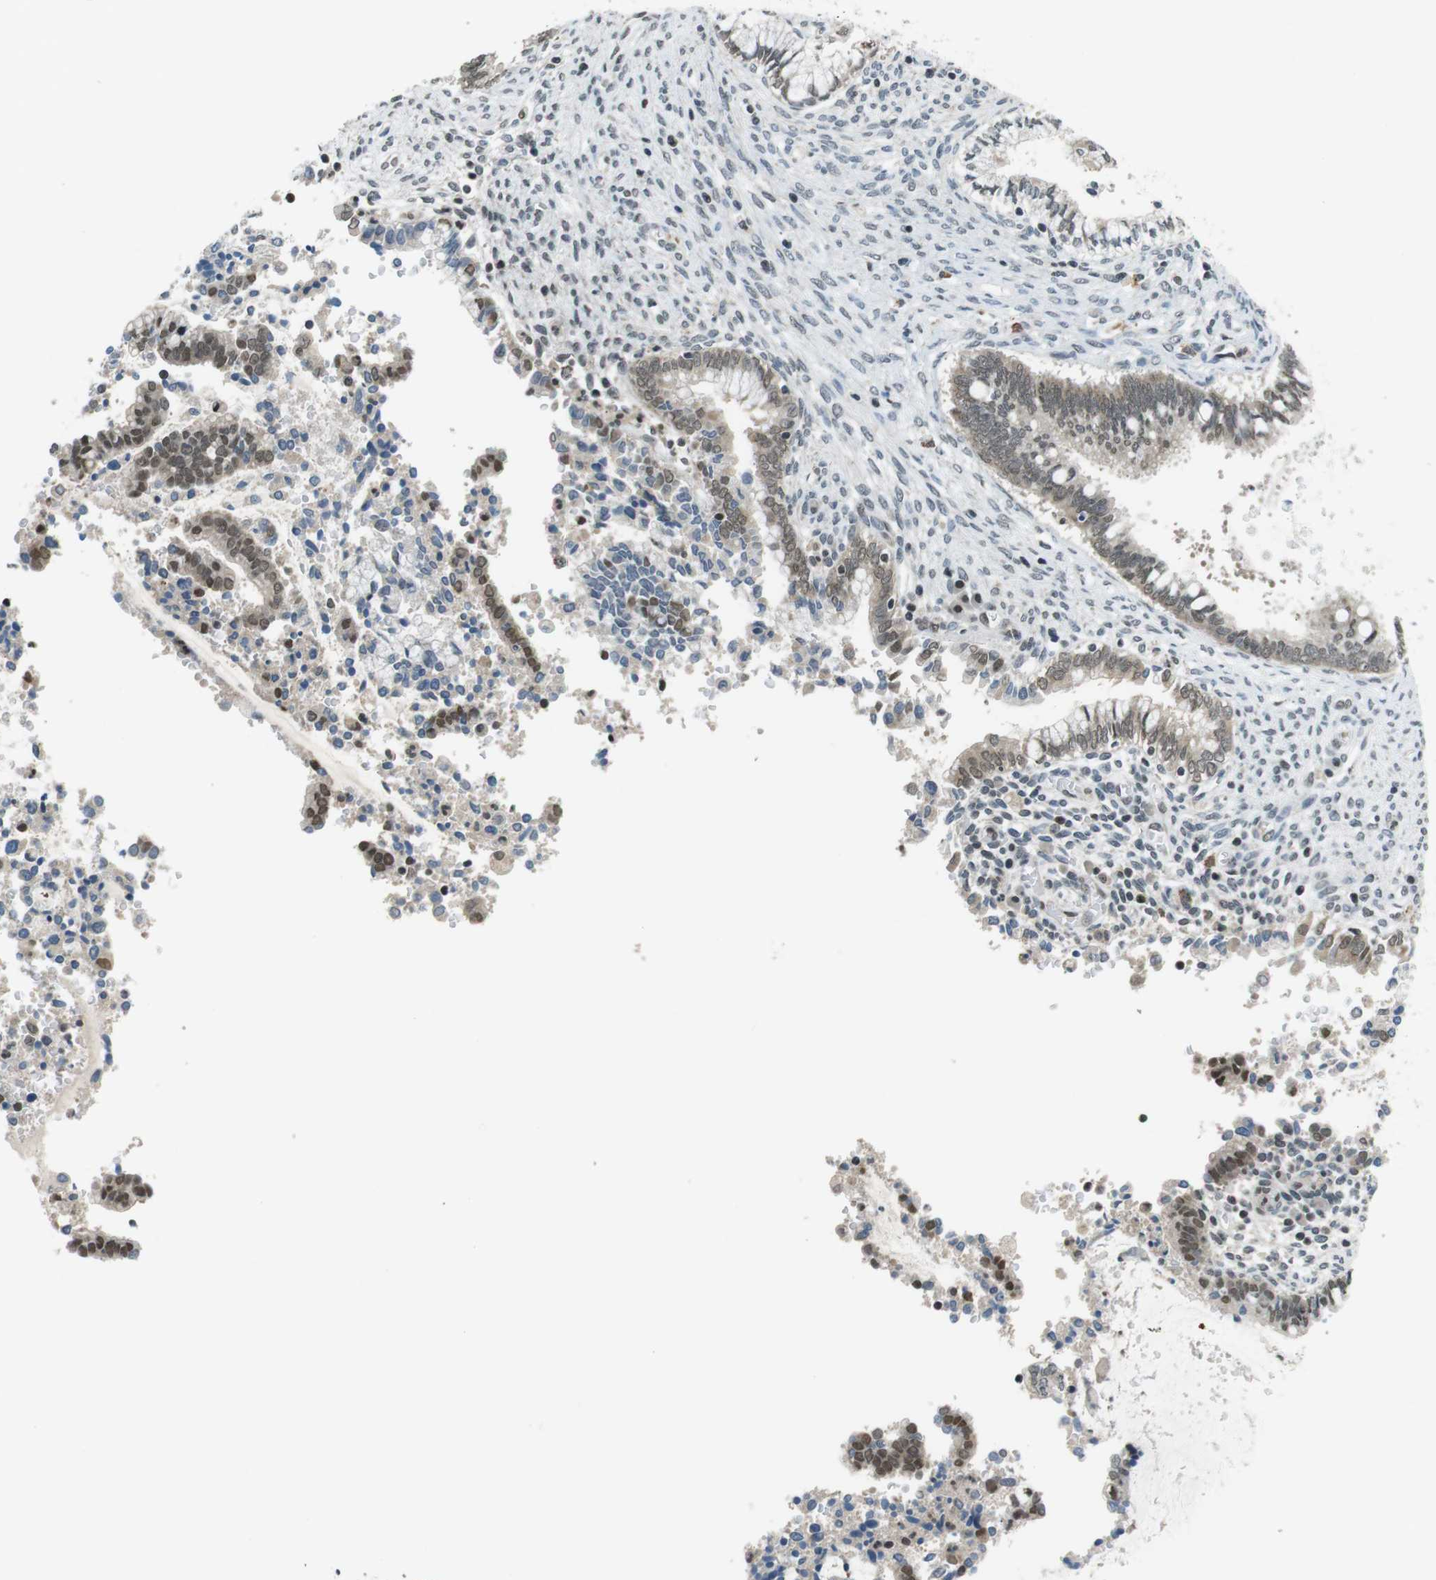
{"staining": {"intensity": "weak", "quantity": ">75%", "location": "nuclear"}, "tissue": "cervical cancer", "cell_type": "Tumor cells", "image_type": "cancer", "snomed": [{"axis": "morphology", "description": "Adenocarcinoma, NOS"}, {"axis": "topography", "description": "Cervix"}], "caption": "High-magnification brightfield microscopy of cervical adenocarcinoma stained with DAB (3,3'-diaminobenzidine) (brown) and counterstained with hematoxylin (blue). tumor cells exhibit weak nuclear positivity is seen in approximately>75% of cells.", "gene": "NEK4", "patient": {"sex": "female", "age": 44}}